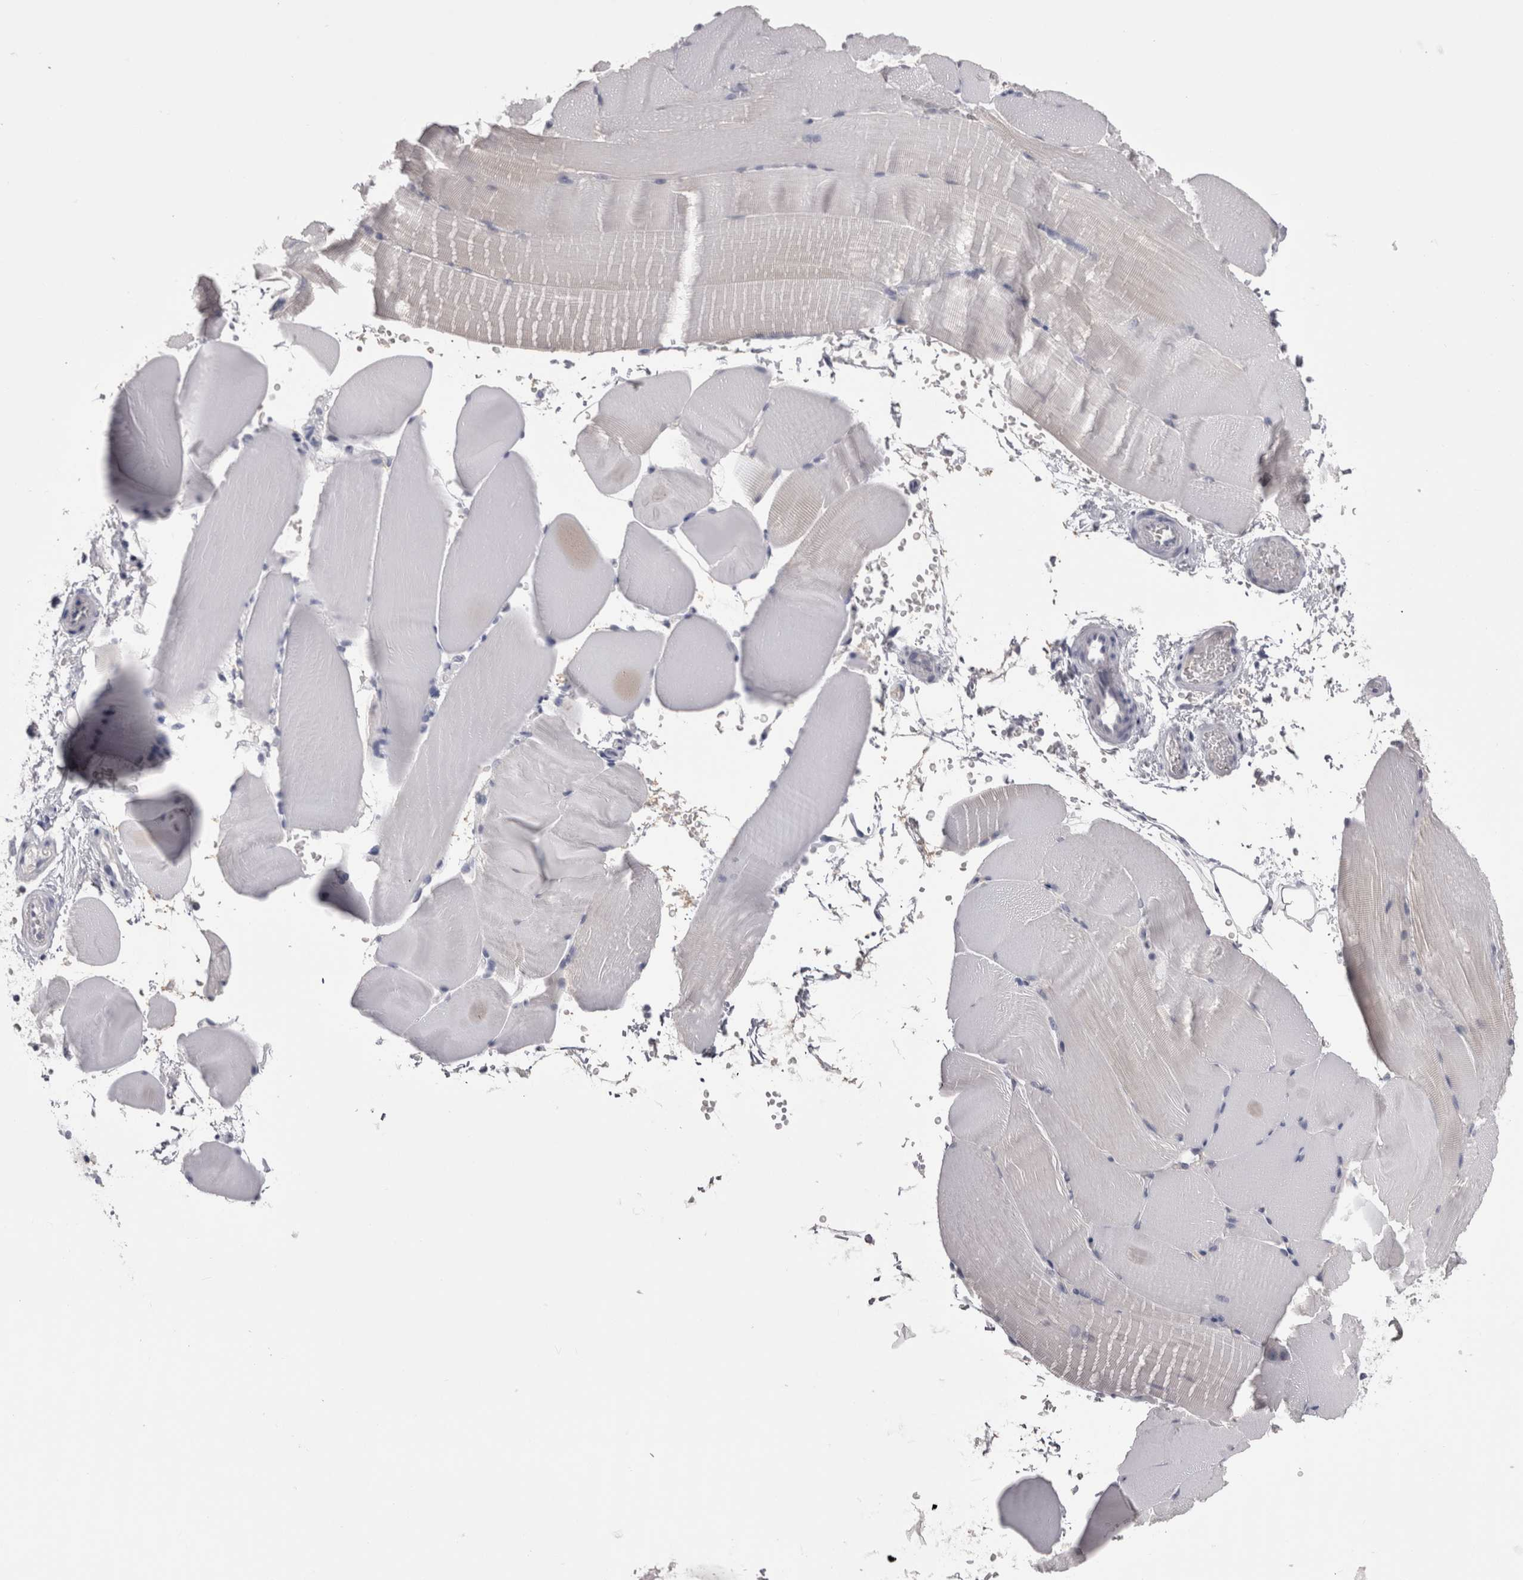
{"staining": {"intensity": "negative", "quantity": "none", "location": "none"}, "tissue": "skeletal muscle", "cell_type": "Myocytes", "image_type": "normal", "snomed": [{"axis": "morphology", "description": "Normal tissue, NOS"}, {"axis": "topography", "description": "Skeletal muscle"}, {"axis": "topography", "description": "Parathyroid gland"}], "caption": "This is a image of immunohistochemistry (IHC) staining of unremarkable skeletal muscle, which shows no staining in myocytes.", "gene": "CDHR5", "patient": {"sex": "female", "age": 37}}